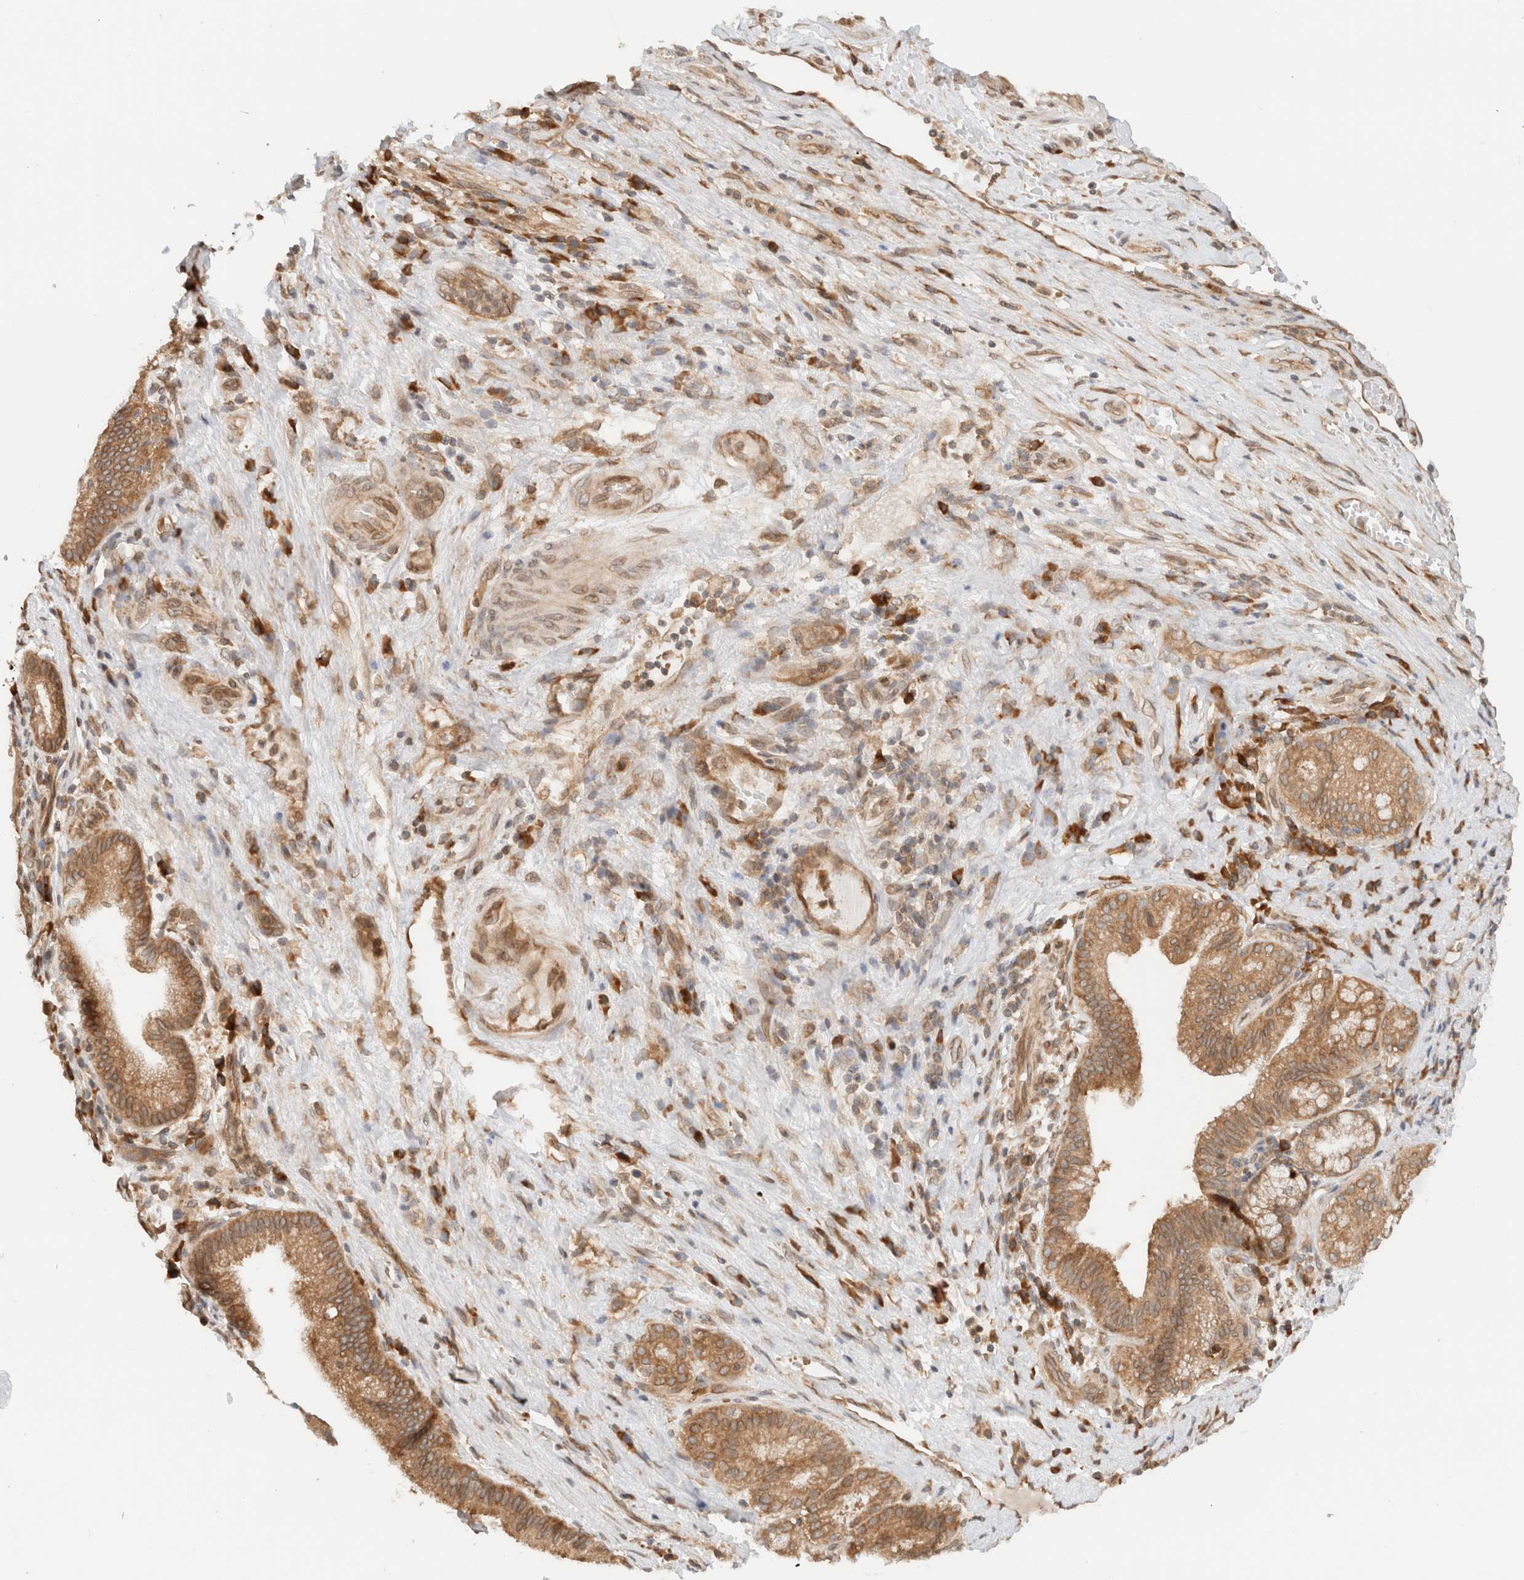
{"staining": {"intensity": "moderate", "quantity": ">75%", "location": "cytoplasmic/membranous"}, "tissue": "liver cancer", "cell_type": "Tumor cells", "image_type": "cancer", "snomed": [{"axis": "morphology", "description": "Normal tissue, NOS"}, {"axis": "morphology", "description": "Cholangiocarcinoma"}, {"axis": "topography", "description": "Liver"}, {"axis": "topography", "description": "Peripheral nerve tissue"}], "caption": "Moderate cytoplasmic/membranous positivity is identified in about >75% of tumor cells in liver cancer.", "gene": "ARFGEF2", "patient": {"sex": "female", "age": 73}}